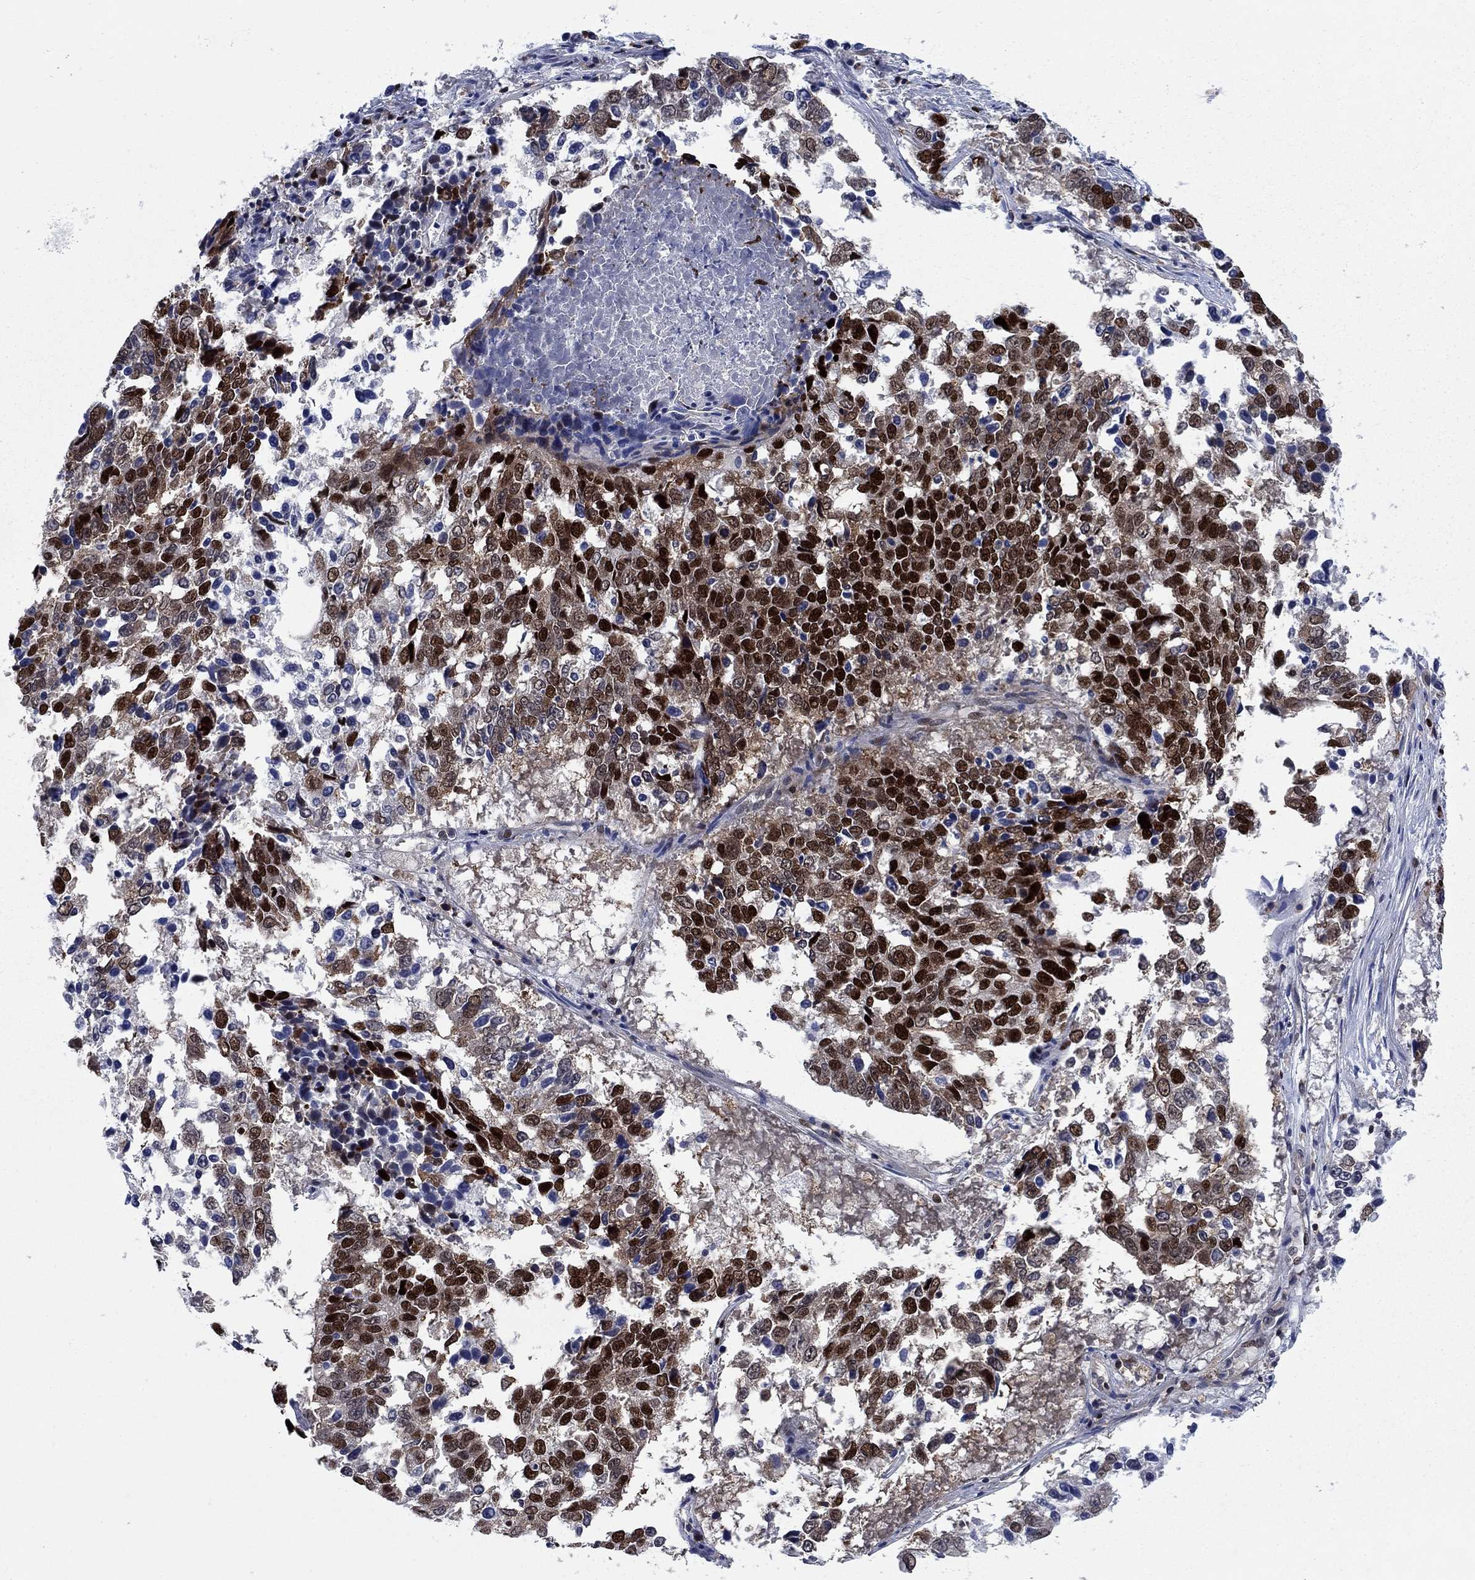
{"staining": {"intensity": "strong", "quantity": ">75%", "location": "nuclear"}, "tissue": "lung cancer", "cell_type": "Tumor cells", "image_type": "cancer", "snomed": [{"axis": "morphology", "description": "Squamous cell carcinoma, NOS"}, {"axis": "topography", "description": "Lung"}], "caption": "There is high levels of strong nuclear positivity in tumor cells of lung cancer (squamous cell carcinoma), as demonstrated by immunohistochemical staining (brown color).", "gene": "RPRD1B", "patient": {"sex": "male", "age": 82}}